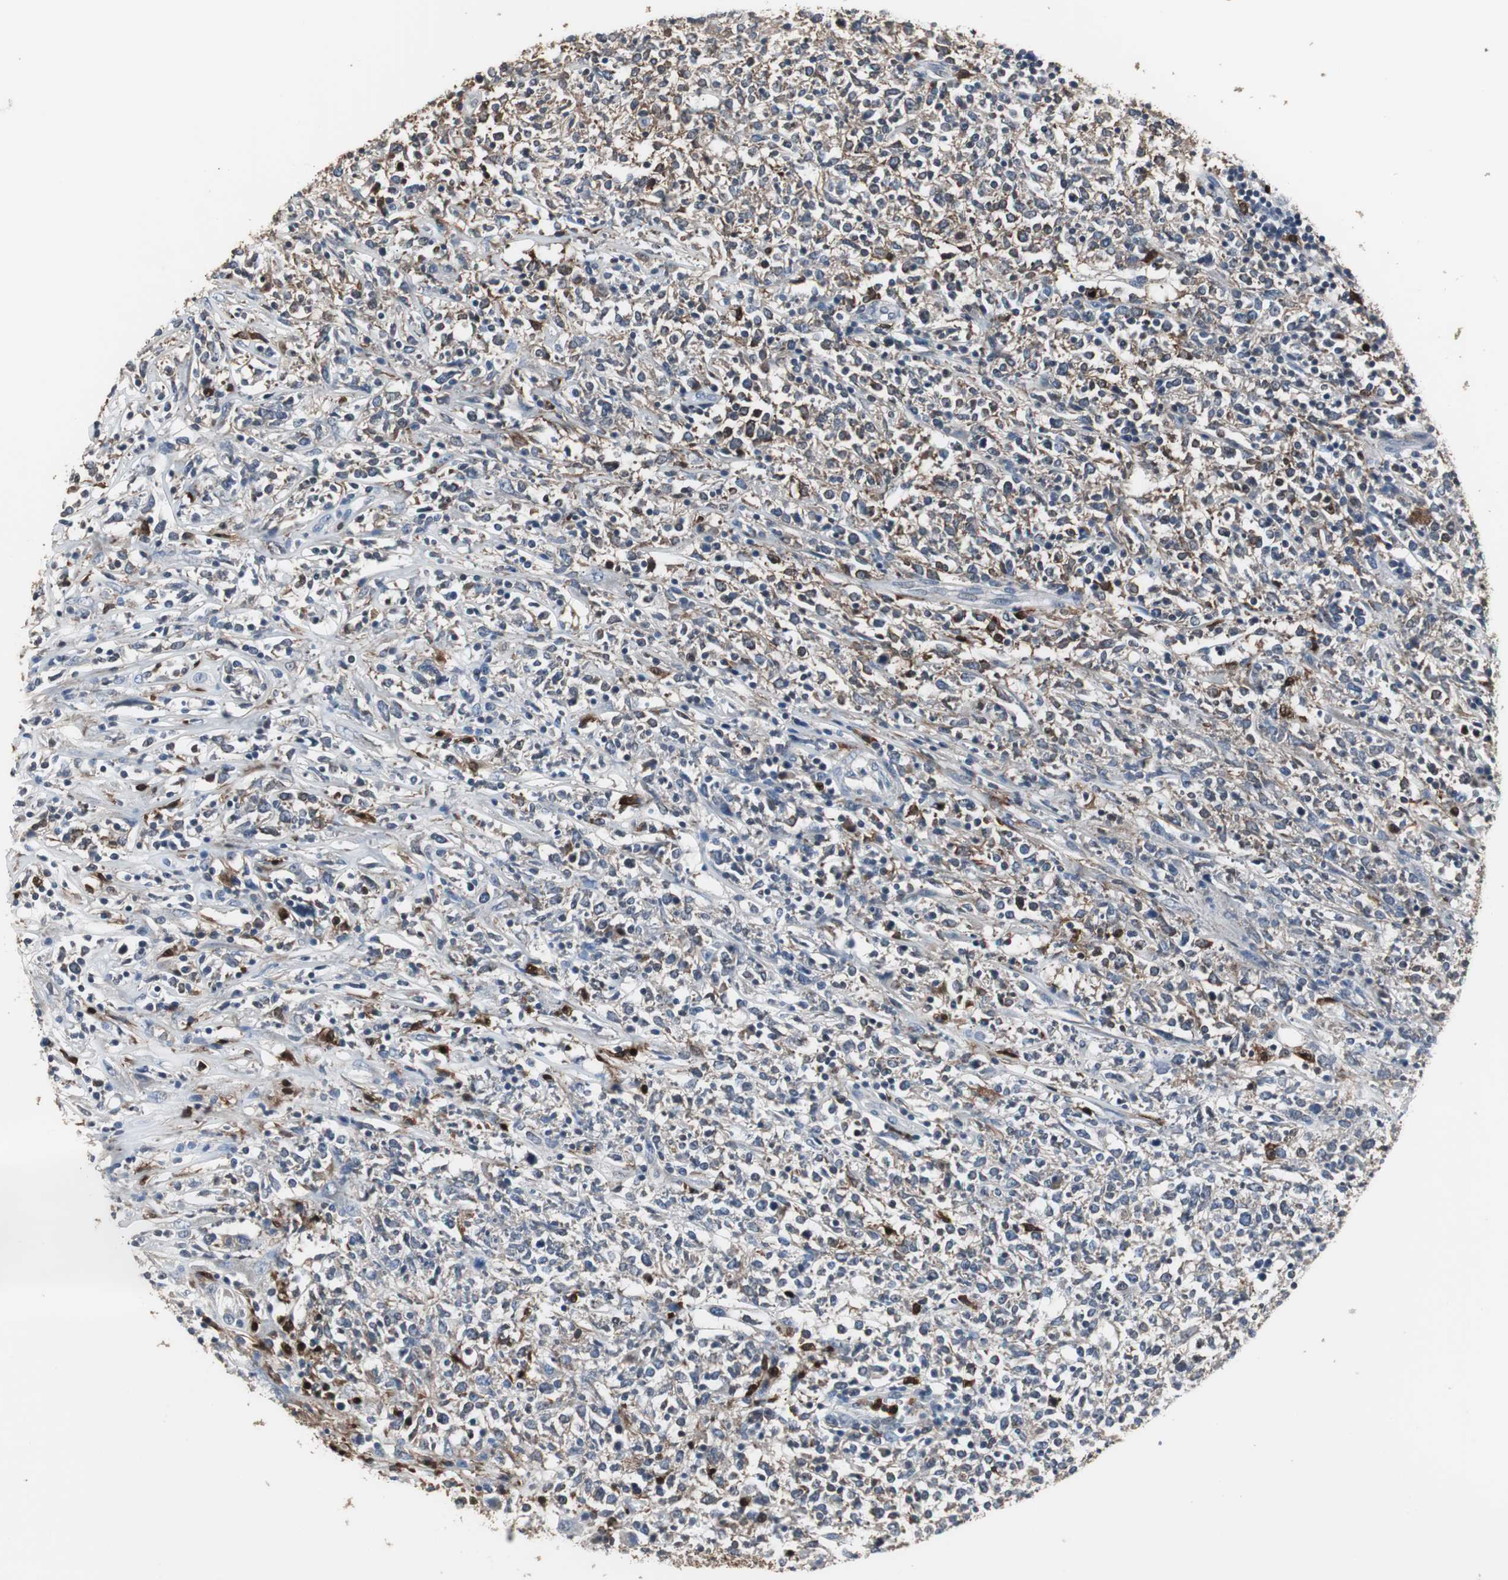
{"staining": {"intensity": "weak", "quantity": "25%-75%", "location": "cytoplasmic/membranous"}, "tissue": "lymphoma", "cell_type": "Tumor cells", "image_type": "cancer", "snomed": [{"axis": "morphology", "description": "Malignant lymphoma, non-Hodgkin's type, High grade"}, {"axis": "topography", "description": "Lymph node"}], "caption": "IHC staining of lymphoma, which reveals low levels of weak cytoplasmic/membranous positivity in about 25%-75% of tumor cells indicating weak cytoplasmic/membranous protein positivity. The staining was performed using DAB (3,3'-diaminobenzidine) (brown) for protein detection and nuclei were counterstained in hematoxylin (blue).", "gene": "NCF2", "patient": {"sex": "female", "age": 84}}